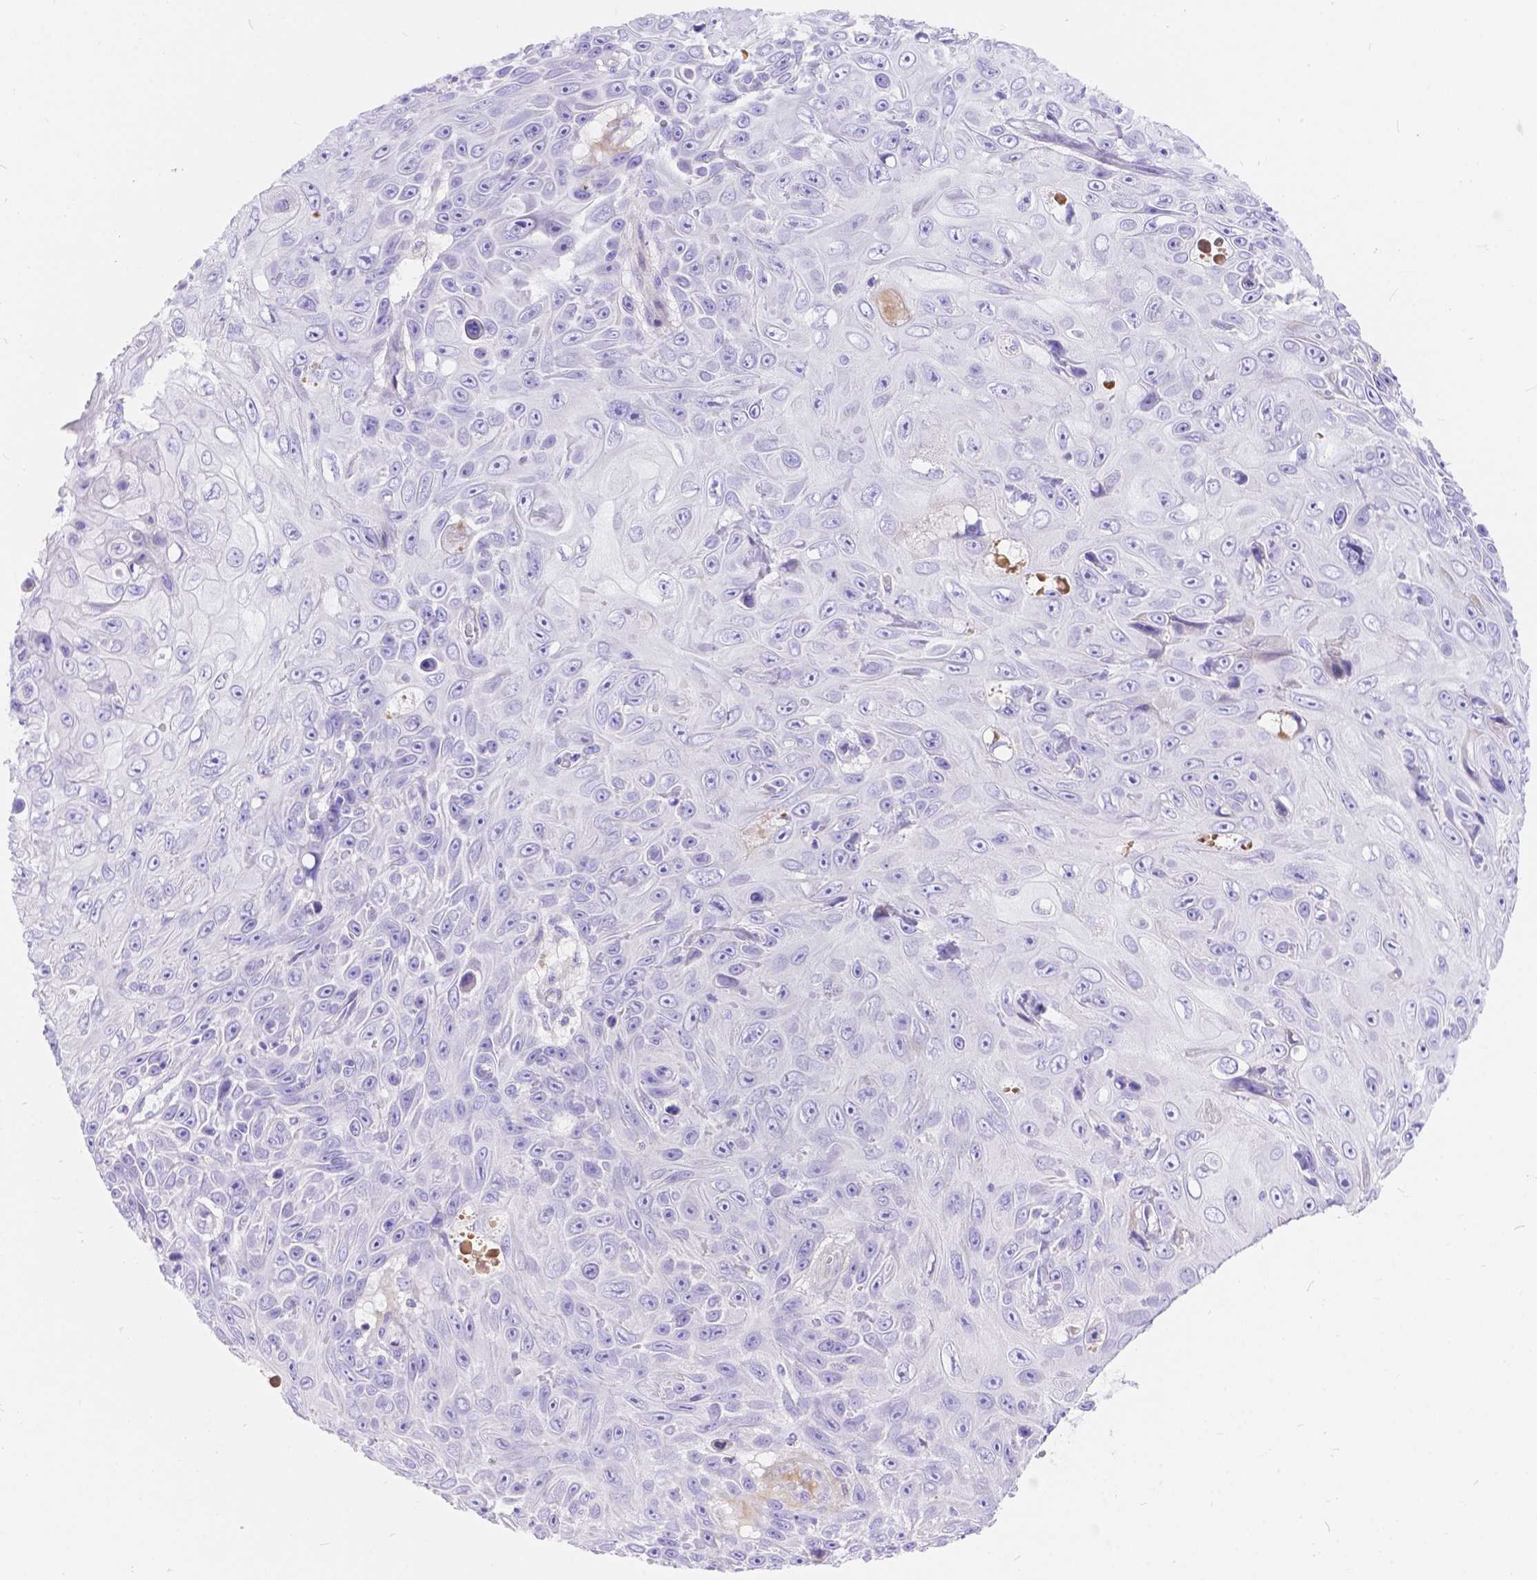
{"staining": {"intensity": "negative", "quantity": "none", "location": "none"}, "tissue": "skin cancer", "cell_type": "Tumor cells", "image_type": "cancer", "snomed": [{"axis": "morphology", "description": "Squamous cell carcinoma, NOS"}, {"axis": "topography", "description": "Skin"}], "caption": "The IHC image has no significant expression in tumor cells of skin cancer tissue.", "gene": "KLHL10", "patient": {"sex": "male", "age": 82}}